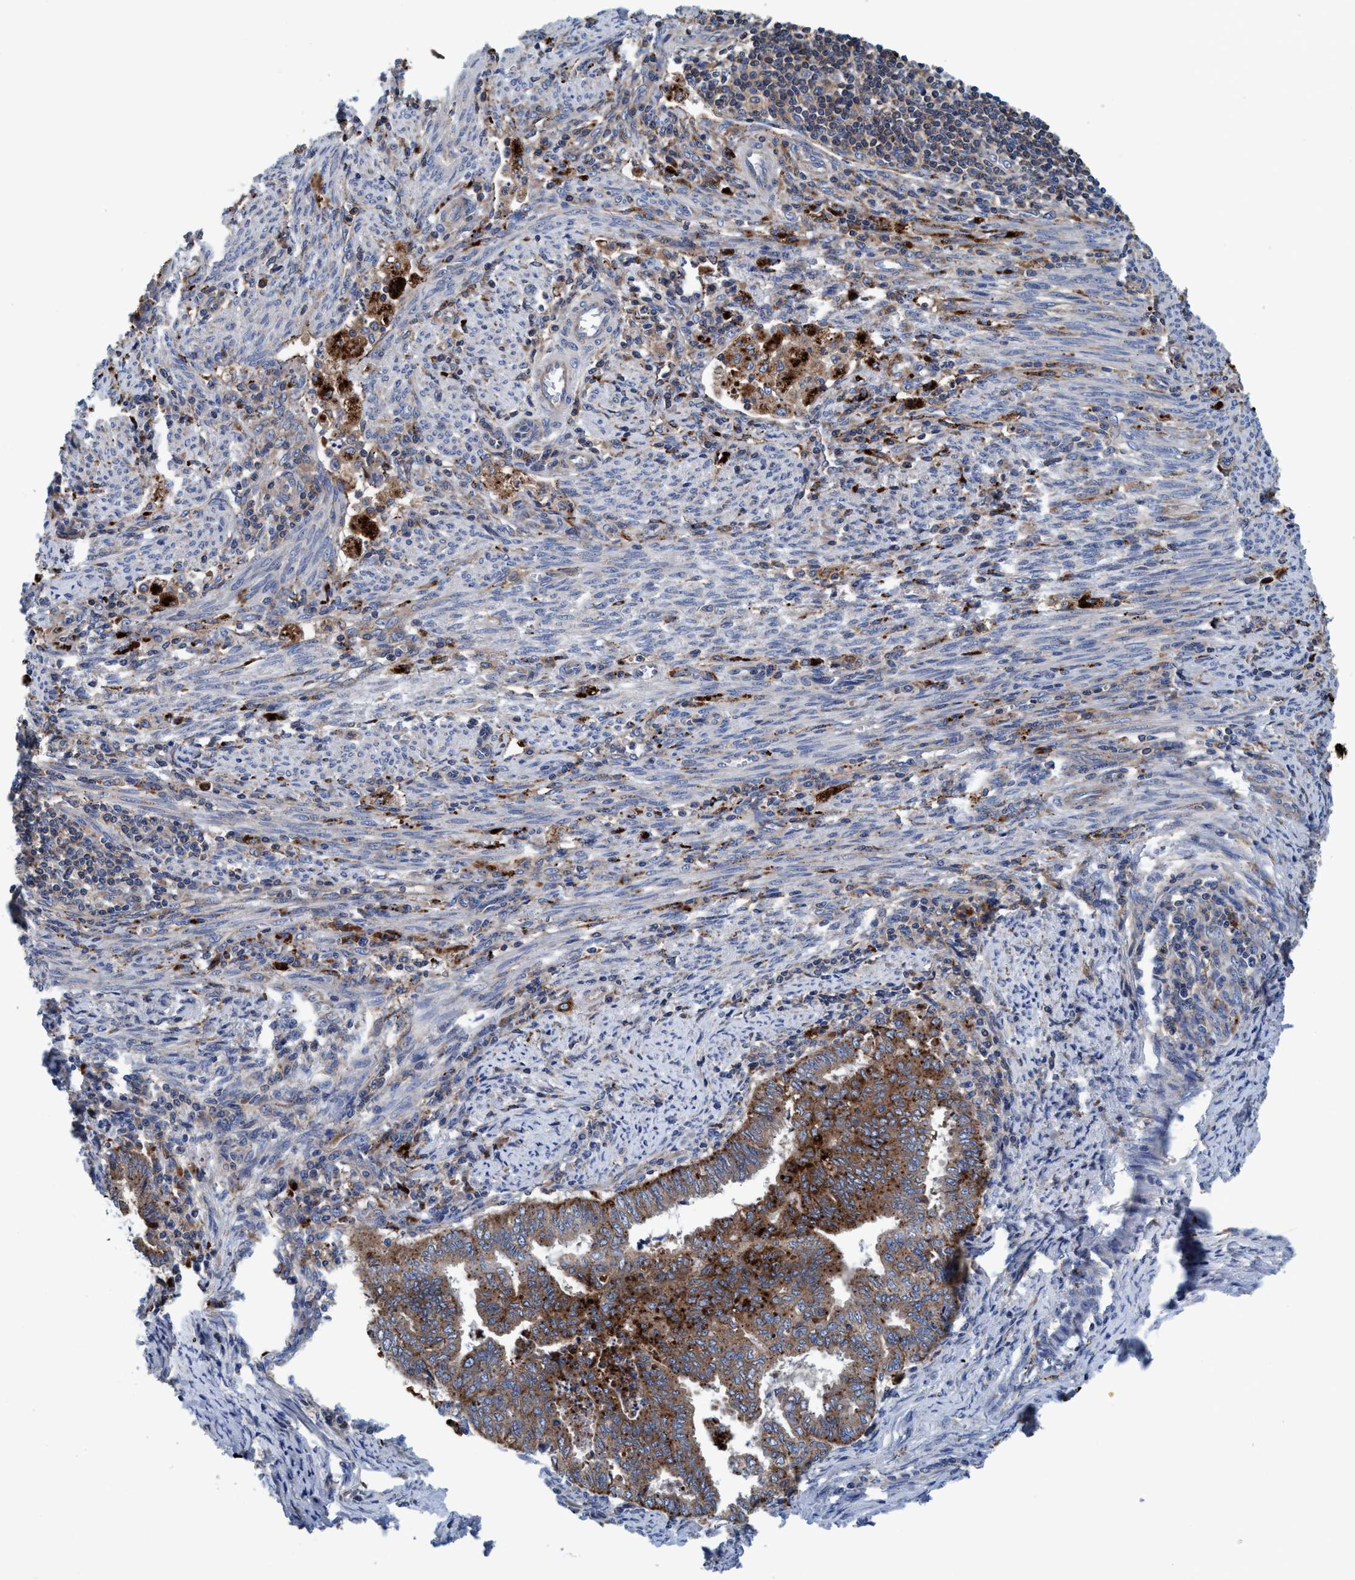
{"staining": {"intensity": "moderate", "quantity": ">75%", "location": "cytoplasmic/membranous"}, "tissue": "endometrial cancer", "cell_type": "Tumor cells", "image_type": "cancer", "snomed": [{"axis": "morphology", "description": "Polyp, NOS"}, {"axis": "morphology", "description": "Adenocarcinoma, NOS"}, {"axis": "morphology", "description": "Adenoma, NOS"}, {"axis": "topography", "description": "Endometrium"}], "caption": "Human endometrial polyp stained with a brown dye demonstrates moderate cytoplasmic/membranous positive expression in approximately >75% of tumor cells.", "gene": "ENDOG", "patient": {"sex": "female", "age": 79}}